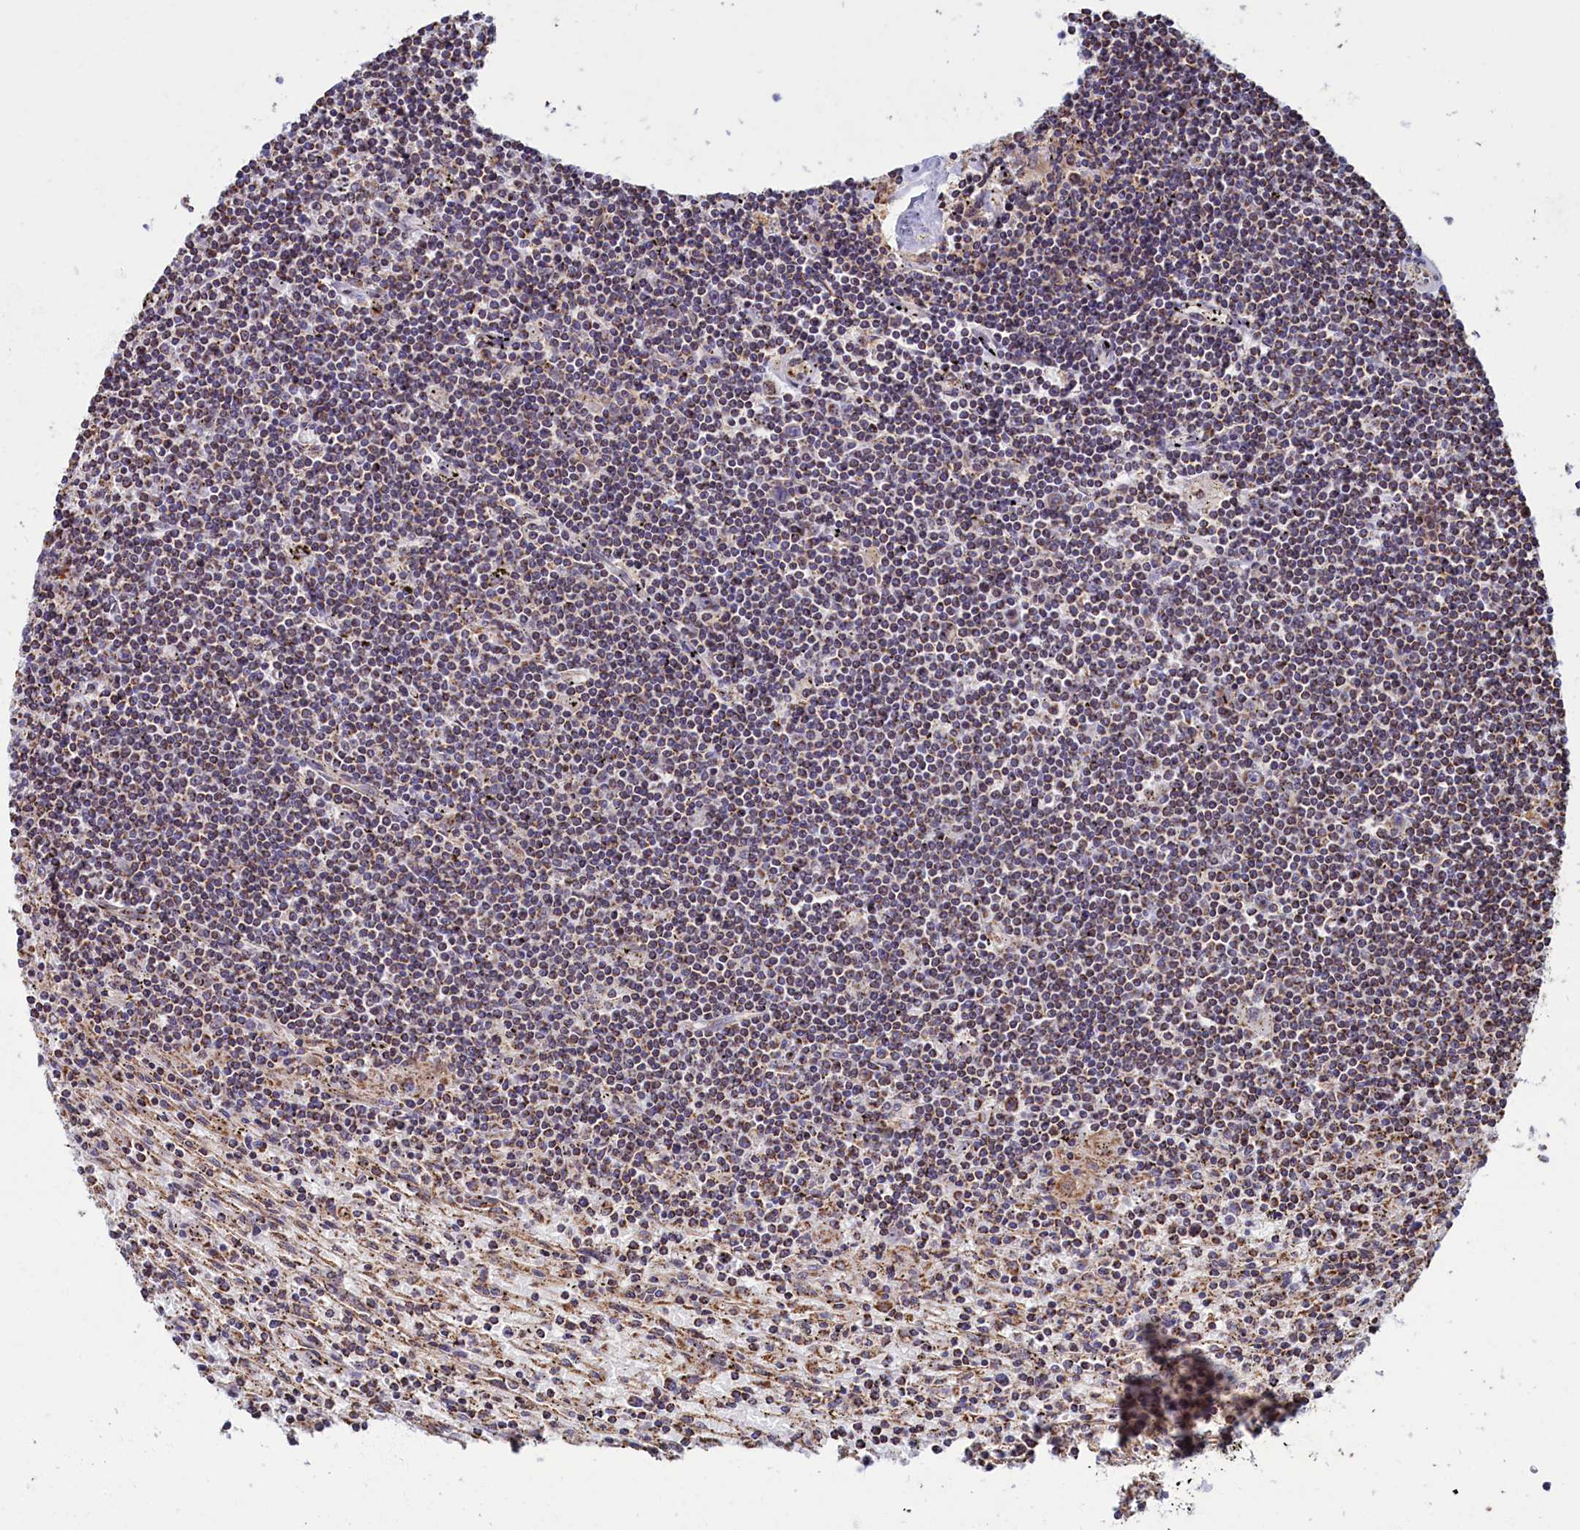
{"staining": {"intensity": "weak", "quantity": "25%-75%", "location": "cytoplasmic/membranous"}, "tissue": "lymphoma", "cell_type": "Tumor cells", "image_type": "cancer", "snomed": [{"axis": "morphology", "description": "Malignant lymphoma, non-Hodgkin's type, Low grade"}, {"axis": "topography", "description": "Spleen"}], "caption": "Tumor cells demonstrate low levels of weak cytoplasmic/membranous positivity in about 25%-75% of cells in lymphoma.", "gene": "SPR", "patient": {"sex": "male", "age": 76}}